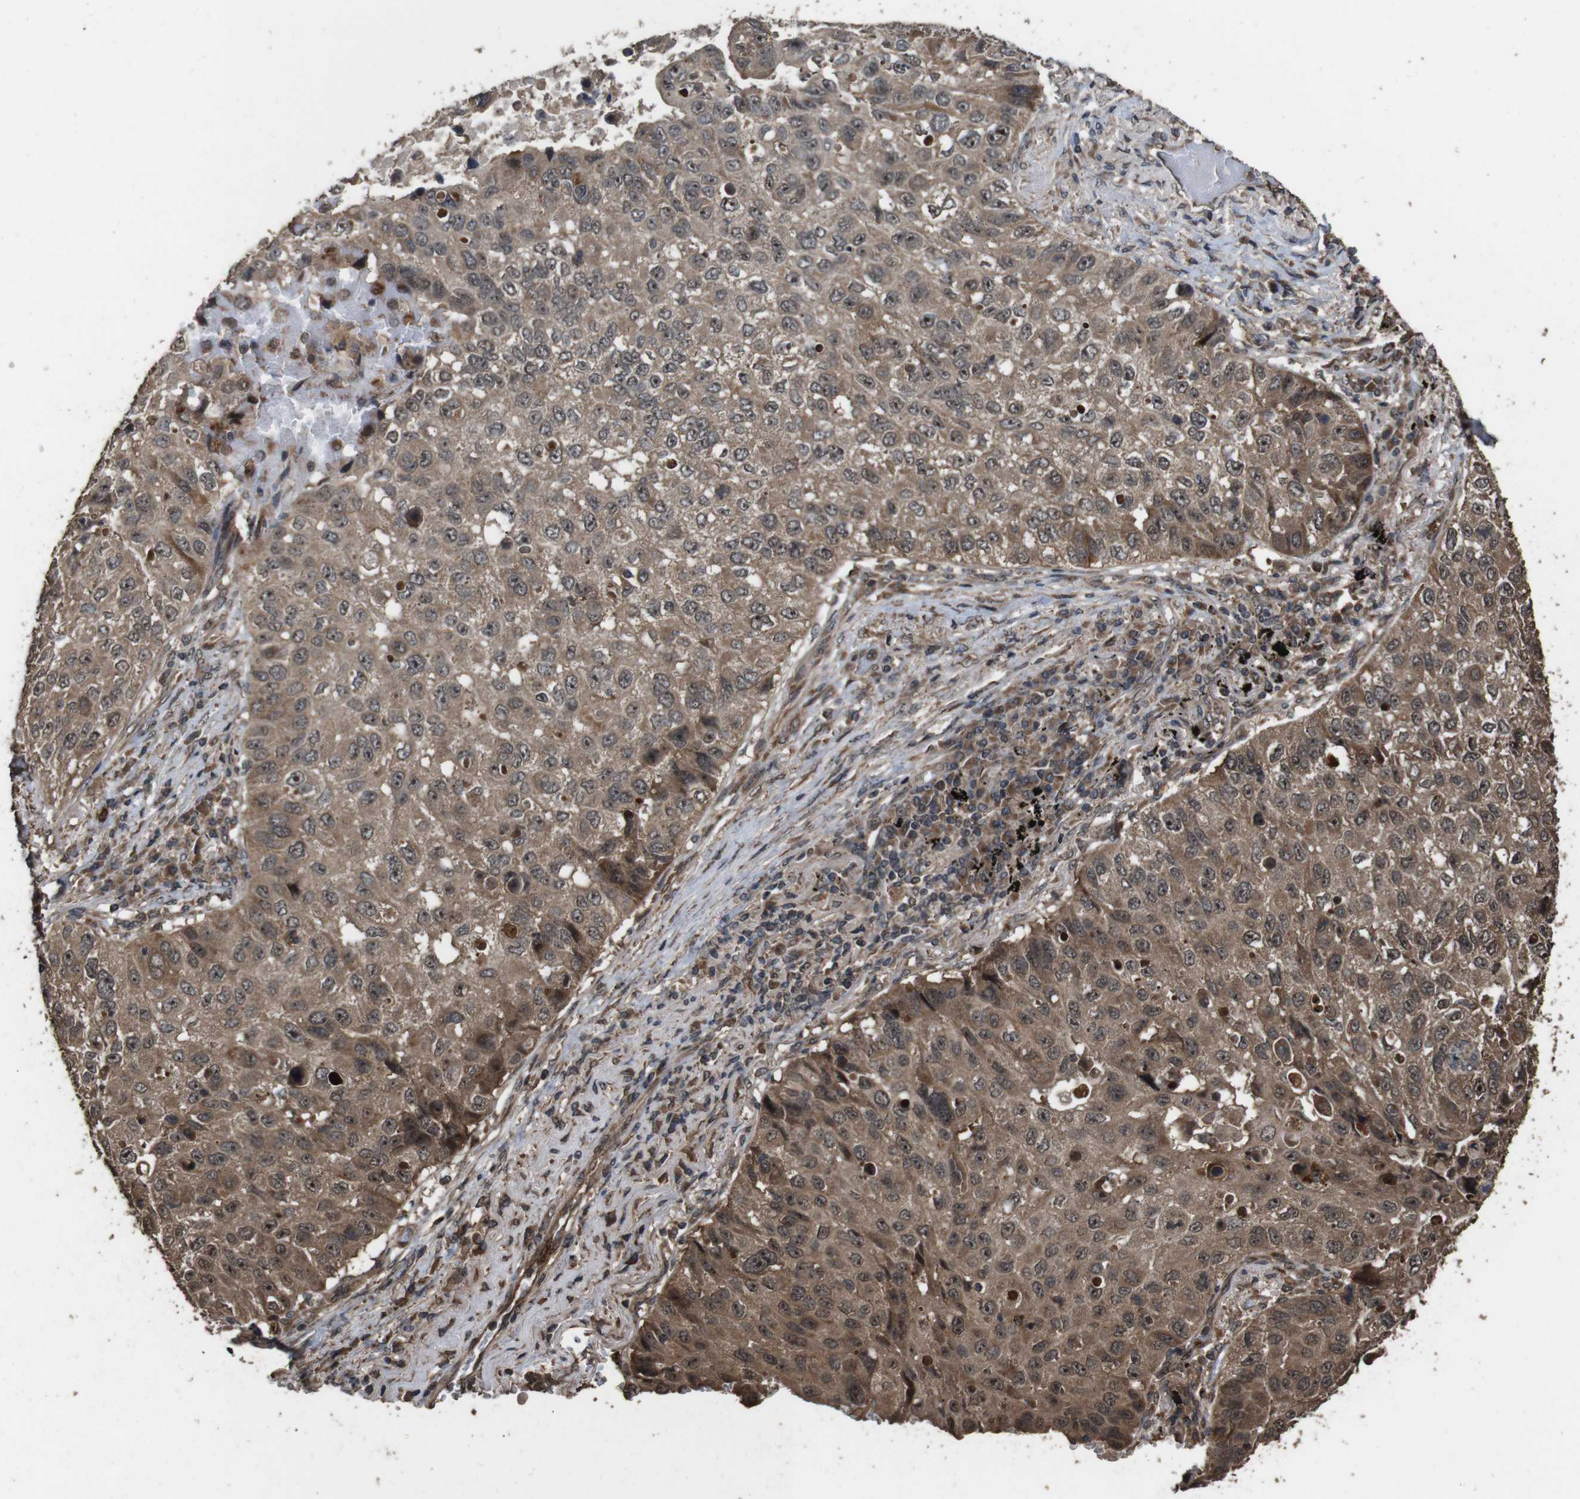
{"staining": {"intensity": "moderate", "quantity": ">75%", "location": "cytoplasmic/membranous"}, "tissue": "lung cancer", "cell_type": "Tumor cells", "image_type": "cancer", "snomed": [{"axis": "morphology", "description": "Squamous cell carcinoma, NOS"}, {"axis": "topography", "description": "Lung"}], "caption": "Immunohistochemistry (IHC) (DAB) staining of squamous cell carcinoma (lung) displays moderate cytoplasmic/membranous protein staining in approximately >75% of tumor cells.", "gene": "RRAS2", "patient": {"sex": "male", "age": 57}}